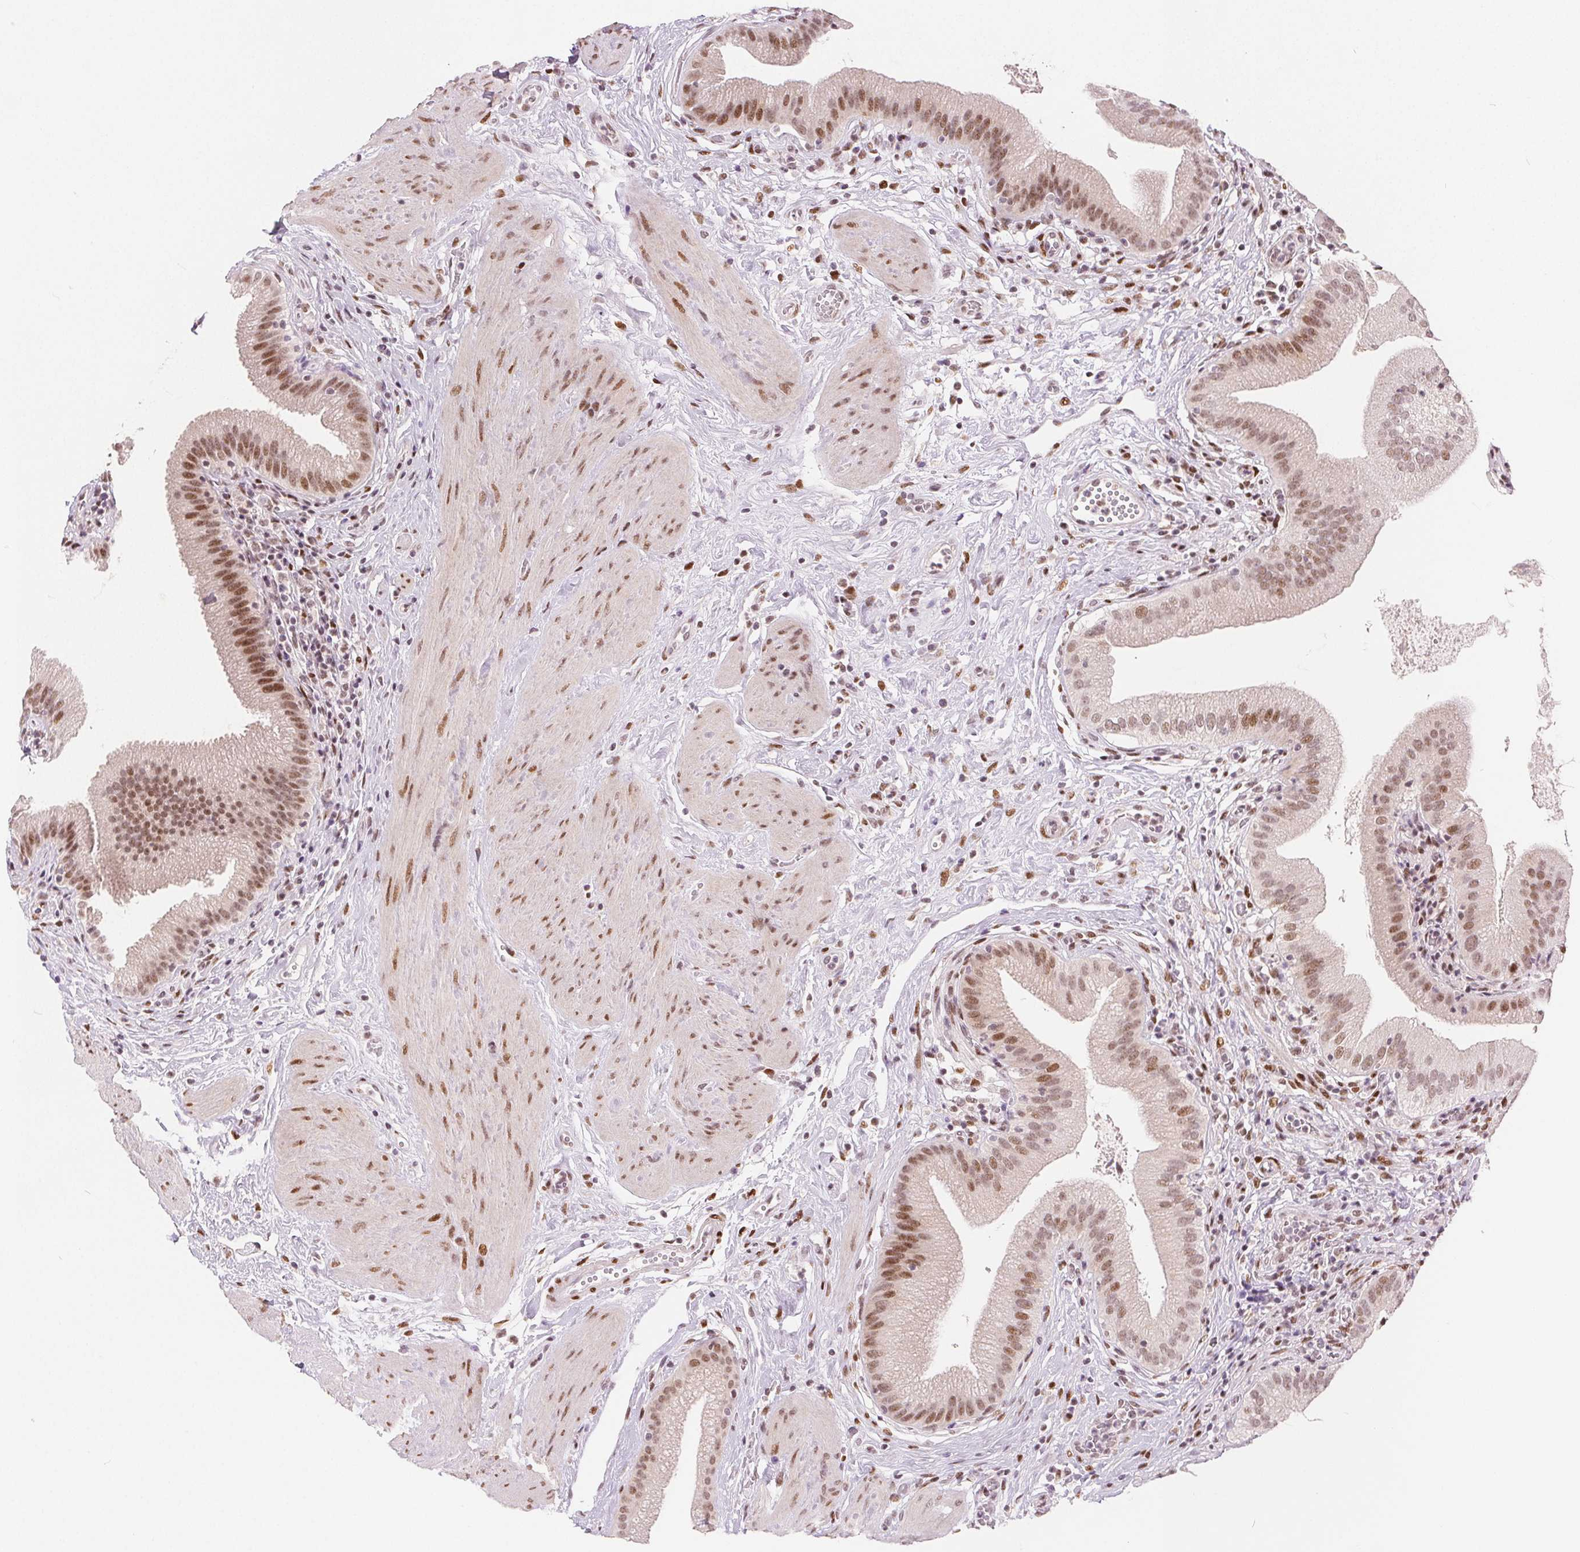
{"staining": {"intensity": "moderate", "quantity": ">75%", "location": "nuclear"}, "tissue": "gallbladder", "cell_type": "Glandular cells", "image_type": "normal", "snomed": [{"axis": "morphology", "description": "Normal tissue, NOS"}, {"axis": "topography", "description": "Gallbladder"}], "caption": "This is a photomicrograph of IHC staining of benign gallbladder, which shows moderate staining in the nuclear of glandular cells.", "gene": "ZNF703", "patient": {"sex": "female", "age": 65}}